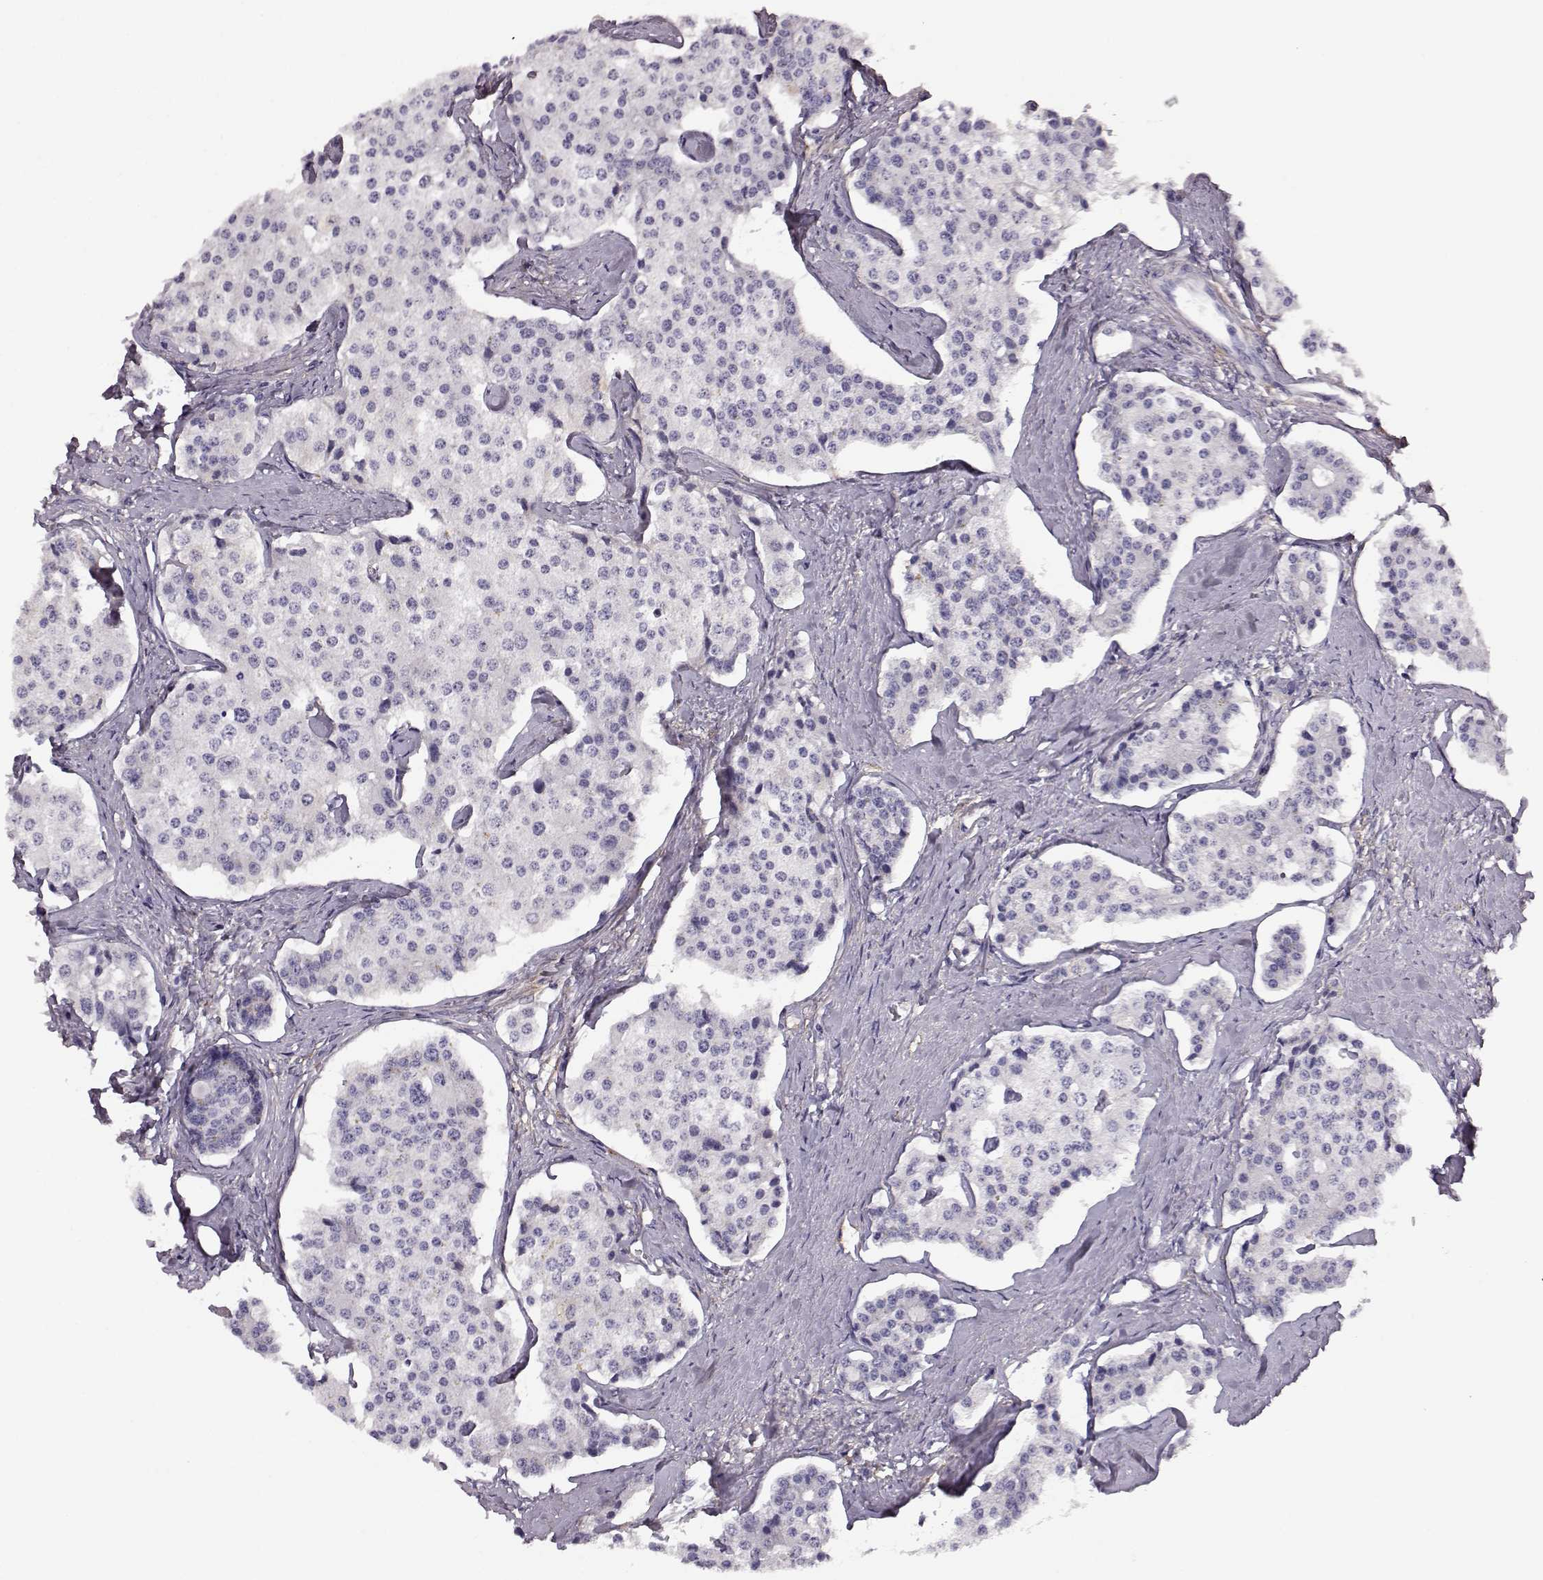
{"staining": {"intensity": "negative", "quantity": "none", "location": "none"}, "tissue": "carcinoid", "cell_type": "Tumor cells", "image_type": "cancer", "snomed": [{"axis": "morphology", "description": "Carcinoid, malignant, NOS"}, {"axis": "topography", "description": "Small intestine"}], "caption": "There is no significant expression in tumor cells of carcinoid.", "gene": "TRIM69", "patient": {"sex": "female", "age": 65}}